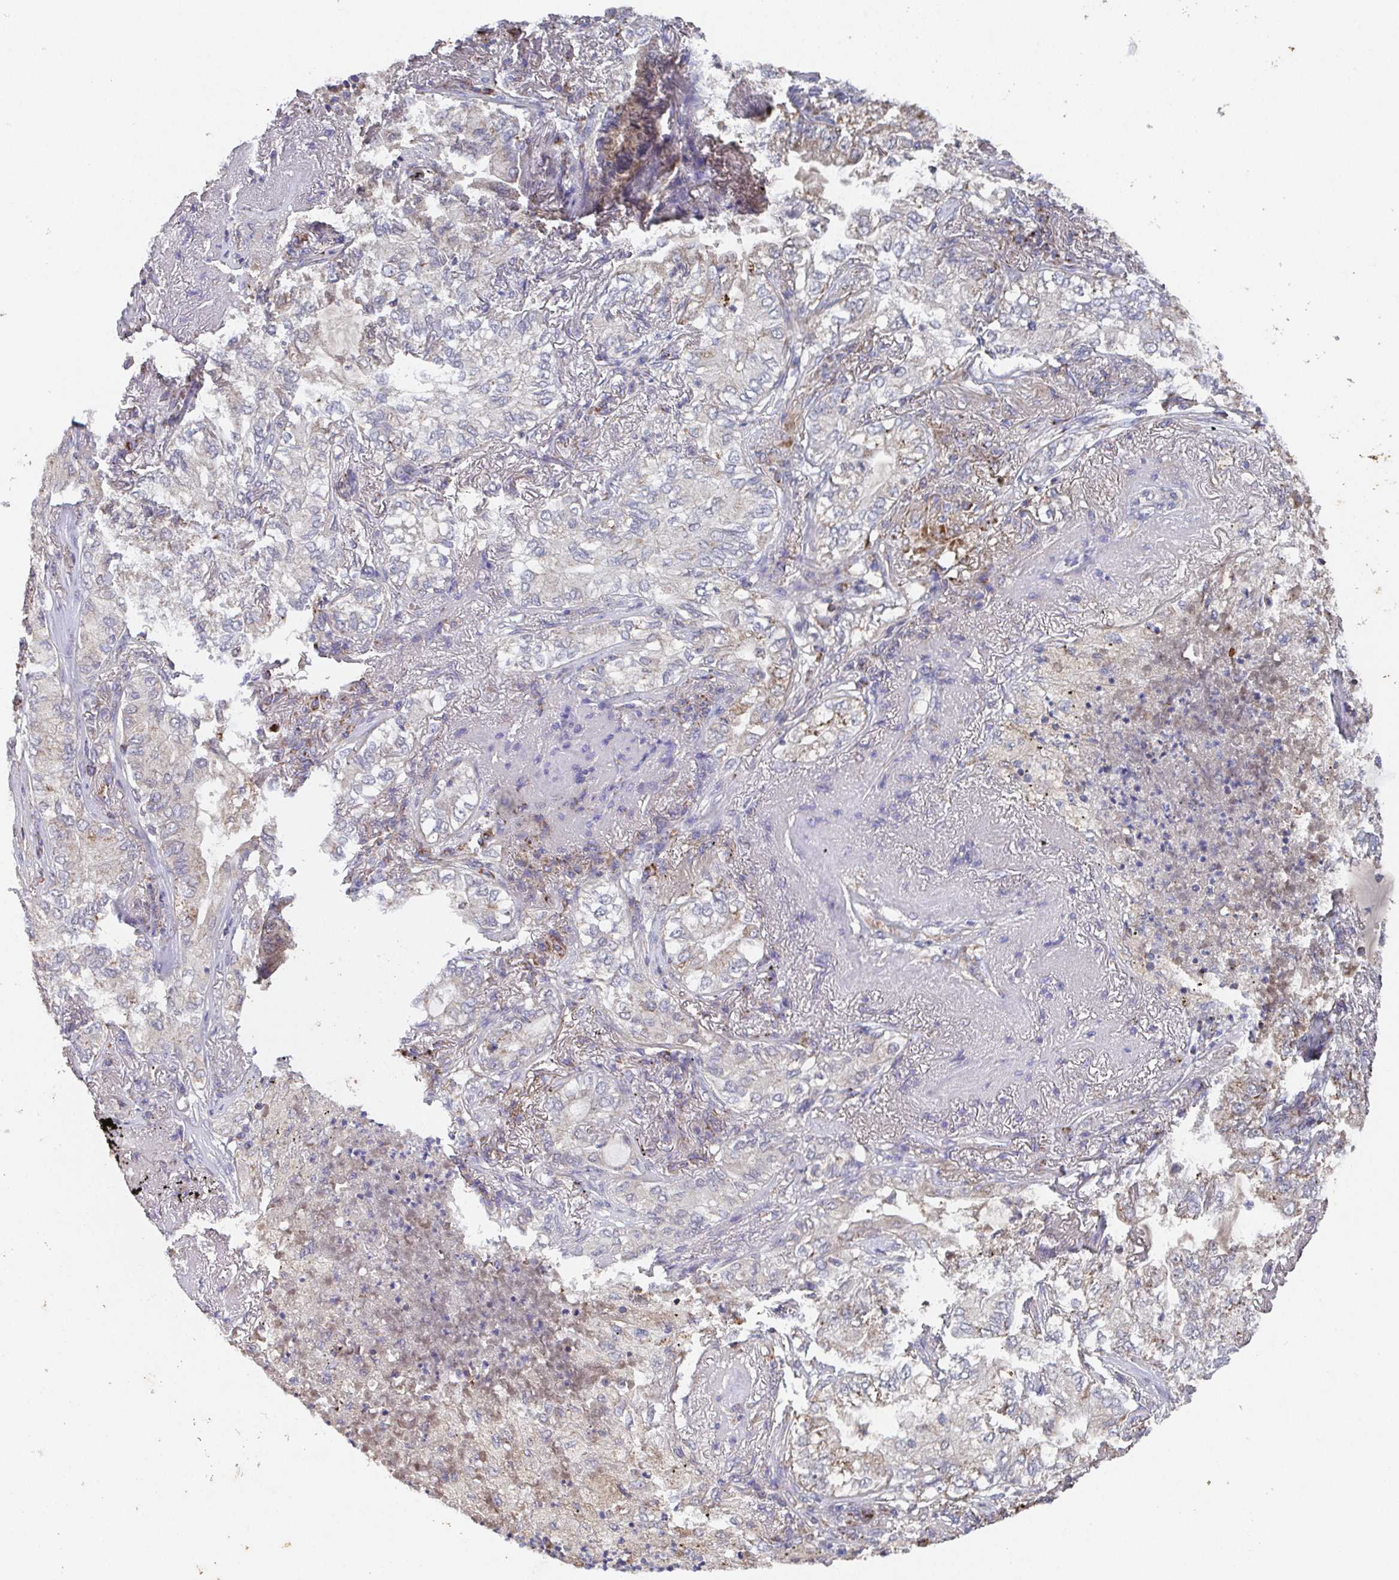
{"staining": {"intensity": "weak", "quantity": "<25%", "location": "cytoplasmic/membranous"}, "tissue": "lung cancer", "cell_type": "Tumor cells", "image_type": "cancer", "snomed": [{"axis": "morphology", "description": "Adenocarcinoma, NOS"}, {"axis": "topography", "description": "Lung"}], "caption": "The histopathology image reveals no significant expression in tumor cells of lung cancer.", "gene": "MT-ND3", "patient": {"sex": "female", "age": 73}}